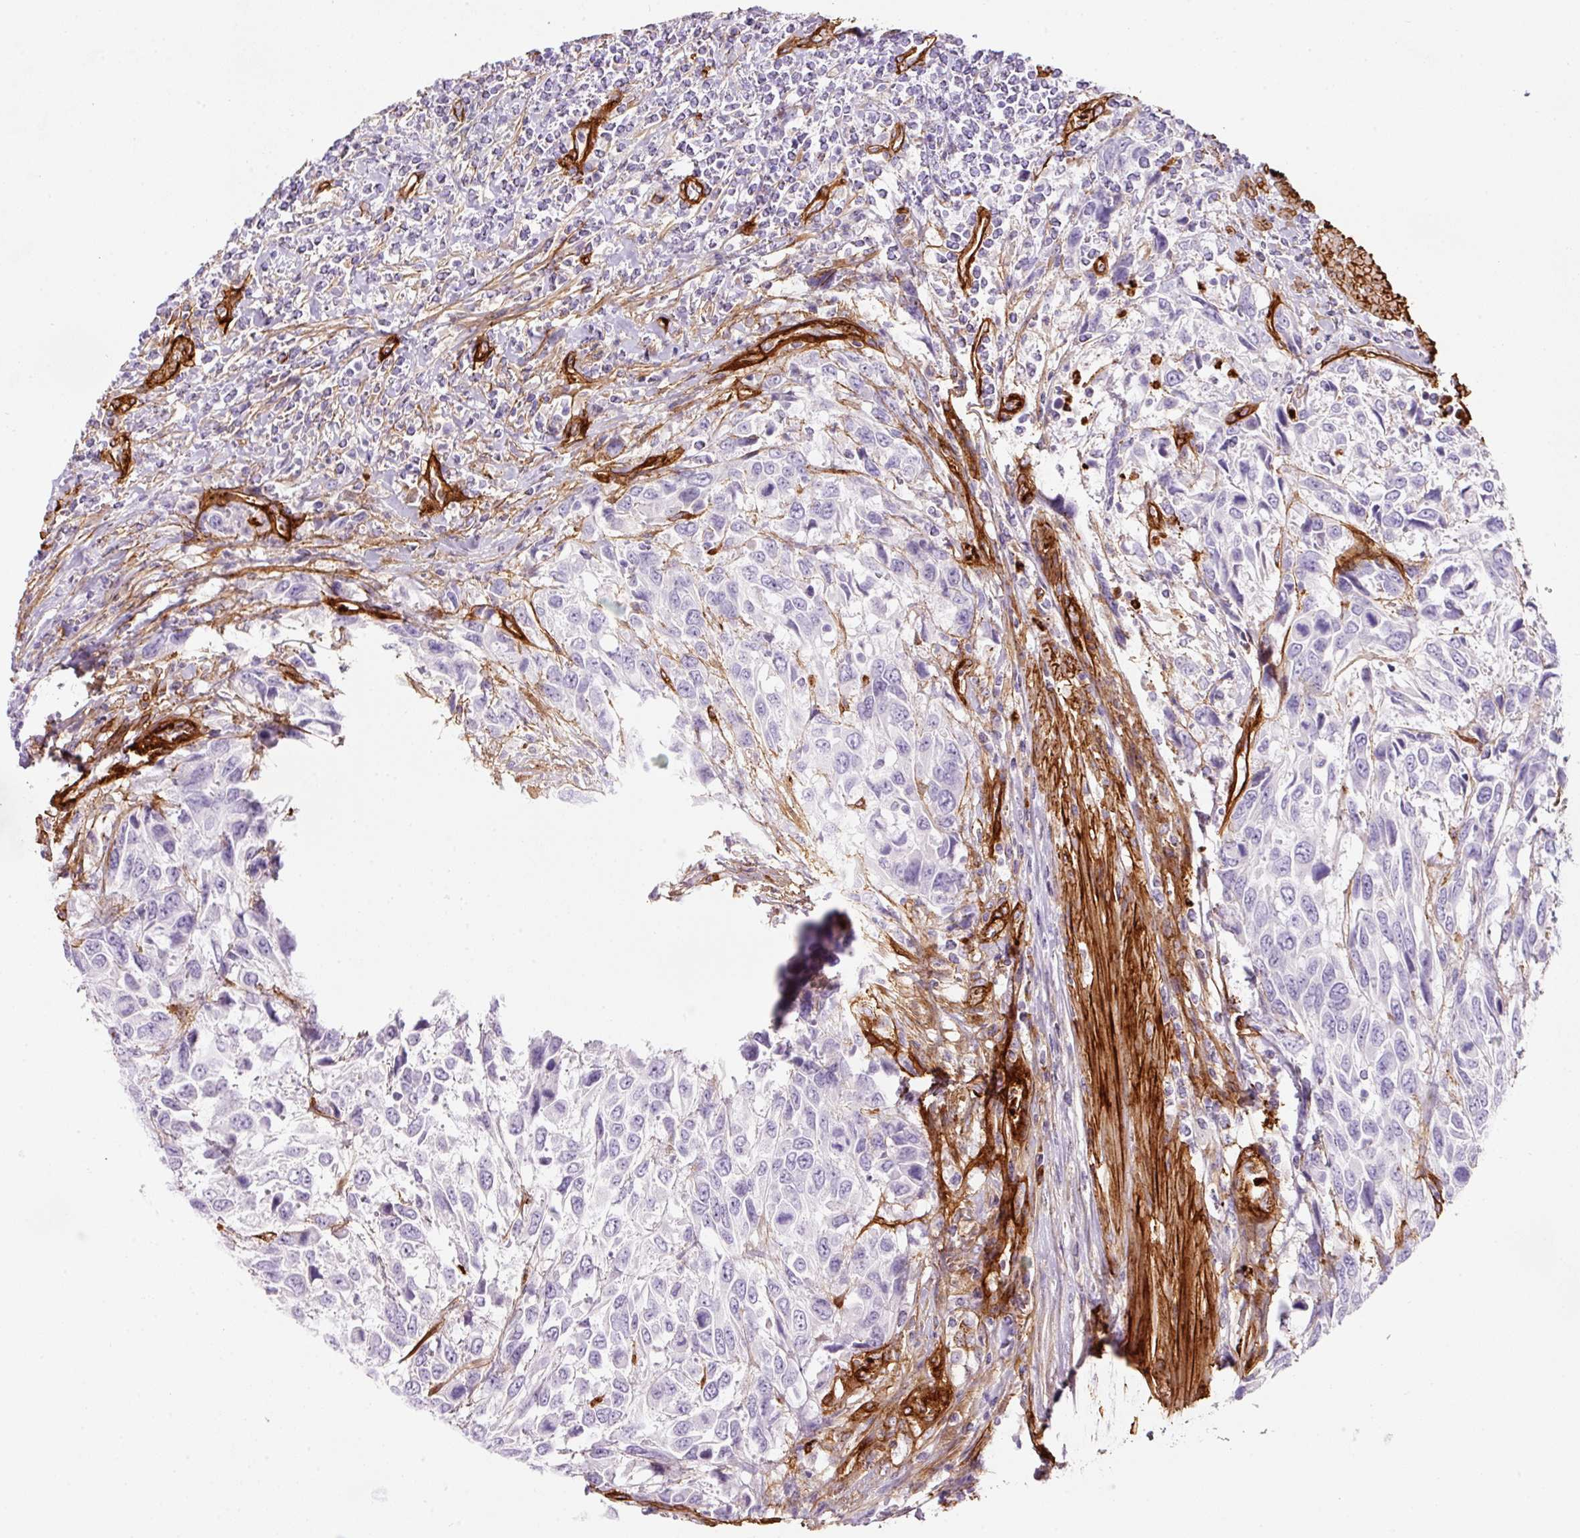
{"staining": {"intensity": "negative", "quantity": "none", "location": "none"}, "tissue": "urothelial cancer", "cell_type": "Tumor cells", "image_type": "cancer", "snomed": [{"axis": "morphology", "description": "Urothelial carcinoma, High grade"}, {"axis": "topography", "description": "Urinary bladder"}], "caption": "Immunohistochemistry micrograph of neoplastic tissue: high-grade urothelial carcinoma stained with DAB exhibits no significant protein staining in tumor cells.", "gene": "LOXL4", "patient": {"sex": "female", "age": 70}}